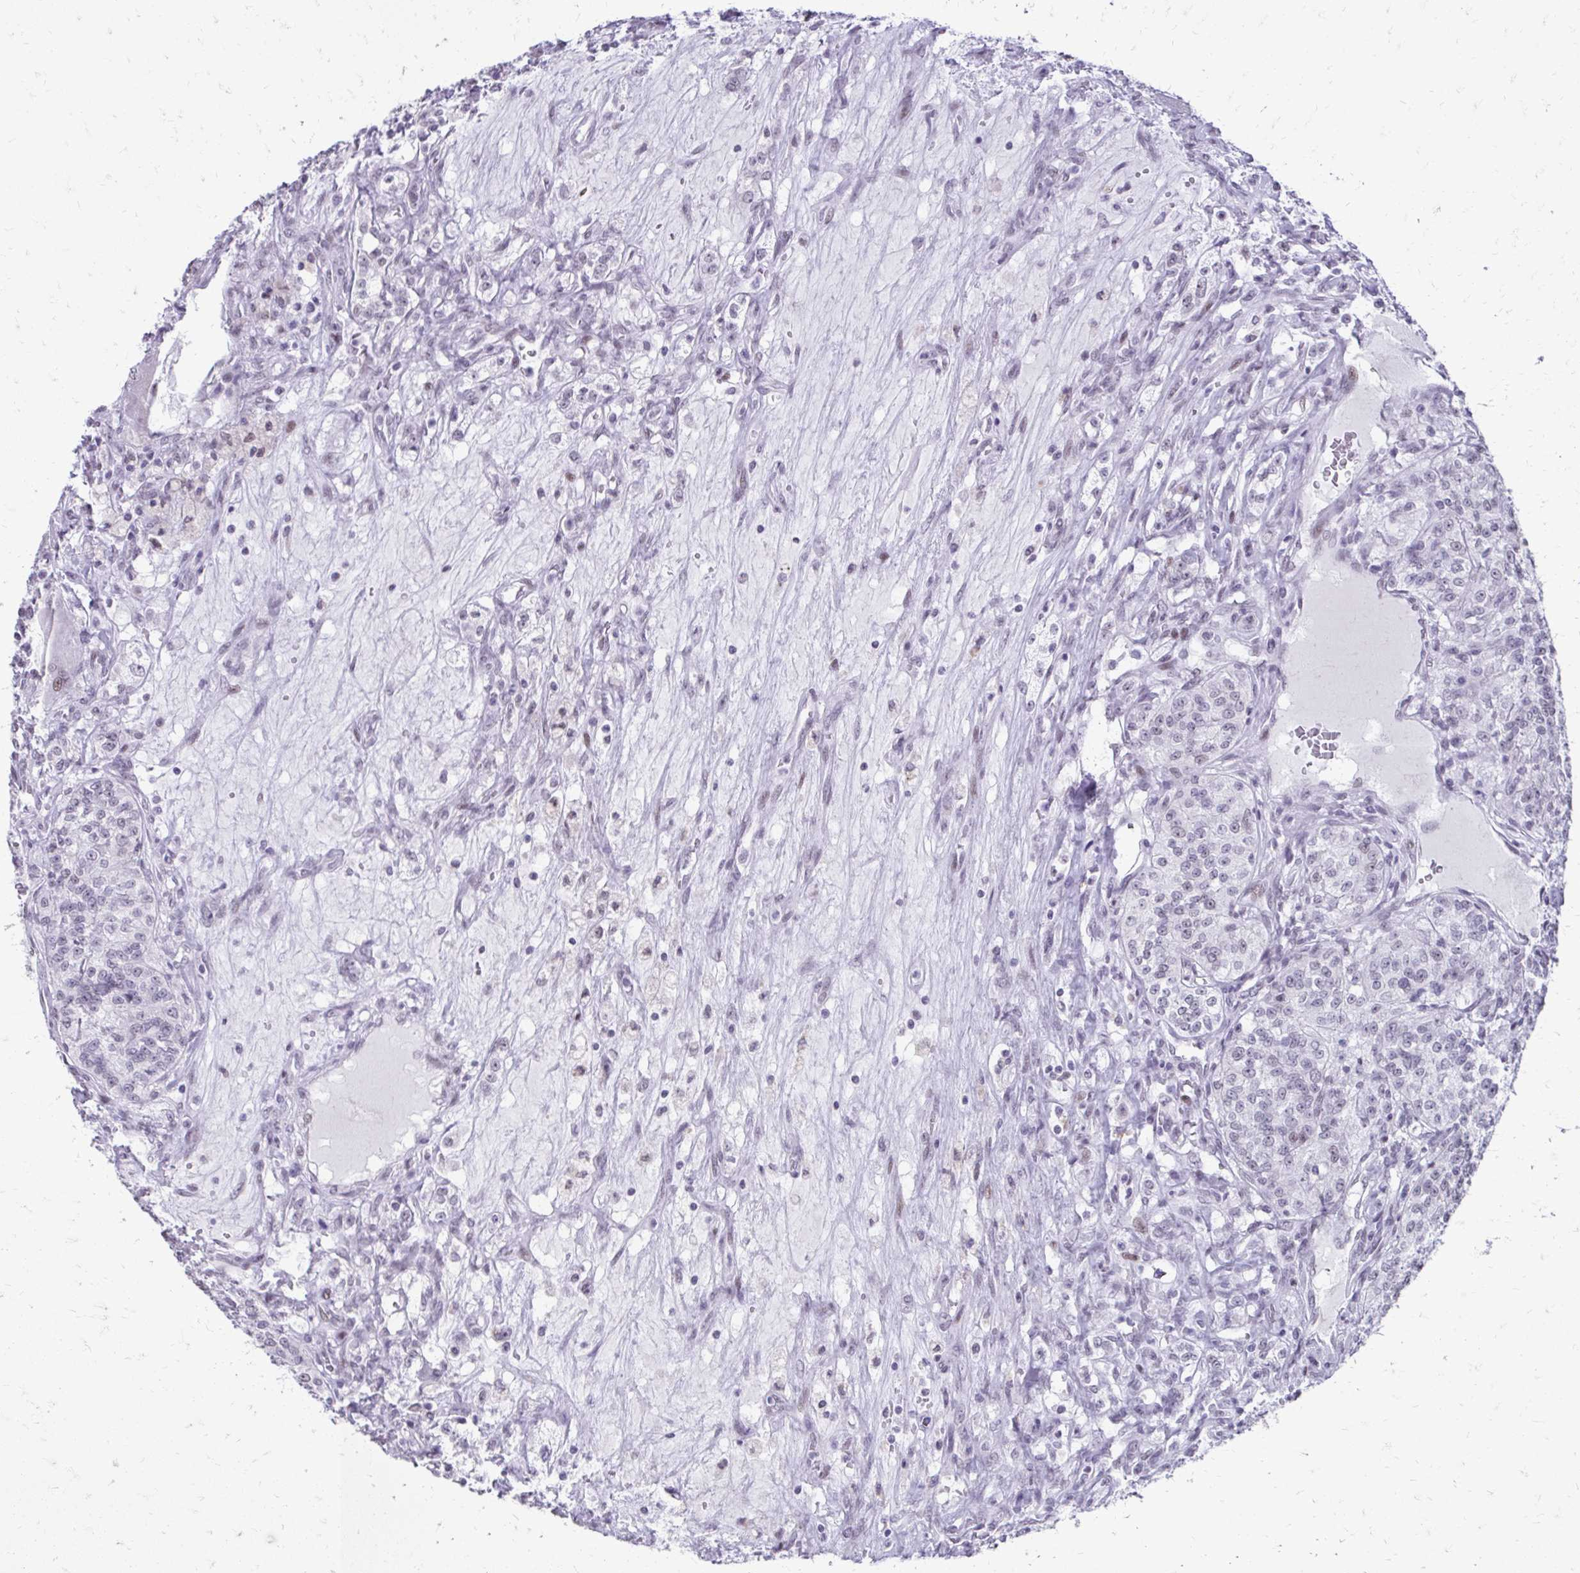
{"staining": {"intensity": "weak", "quantity": "<25%", "location": "nuclear"}, "tissue": "renal cancer", "cell_type": "Tumor cells", "image_type": "cancer", "snomed": [{"axis": "morphology", "description": "Adenocarcinoma, NOS"}, {"axis": "topography", "description": "Kidney"}], "caption": "High power microscopy photomicrograph of an immunohistochemistry histopathology image of renal adenocarcinoma, revealing no significant positivity in tumor cells. (Immunohistochemistry (ihc), brightfield microscopy, high magnification).", "gene": "SS18", "patient": {"sex": "female", "age": 63}}